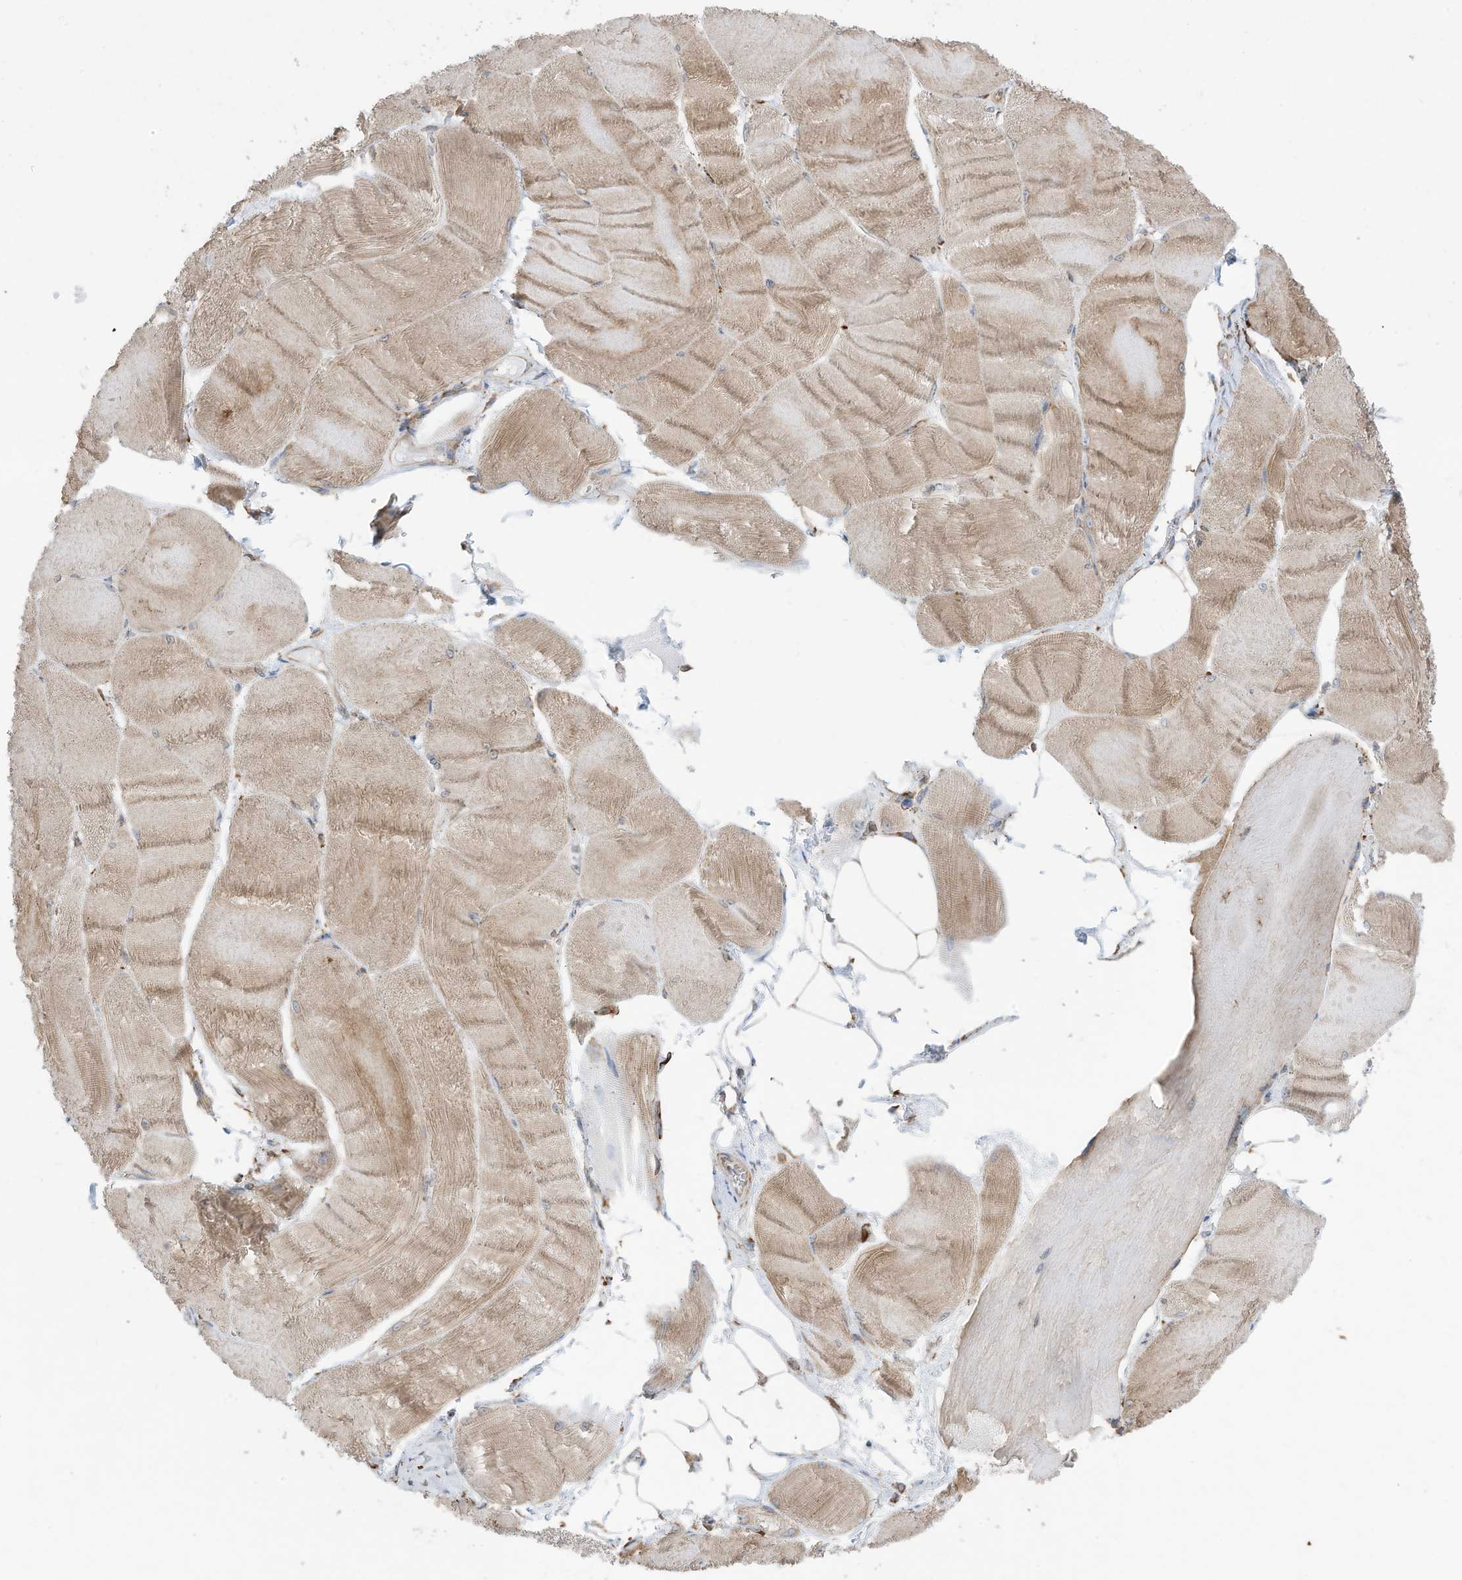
{"staining": {"intensity": "weak", "quantity": "25%-75%", "location": "cytoplasmic/membranous"}, "tissue": "skeletal muscle", "cell_type": "Myocytes", "image_type": "normal", "snomed": [{"axis": "morphology", "description": "Normal tissue, NOS"}, {"axis": "morphology", "description": "Basal cell carcinoma"}, {"axis": "topography", "description": "Skeletal muscle"}], "caption": "A histopathology image of skeletal muscle stained for a protein demonstrates weak cytoplasmic/membranous brown staining in myocytes. (IHC, brightfield microscopy, high magnification).", "gene": "ZNF354C", "patient": {"sex": "female", "age": 64}}